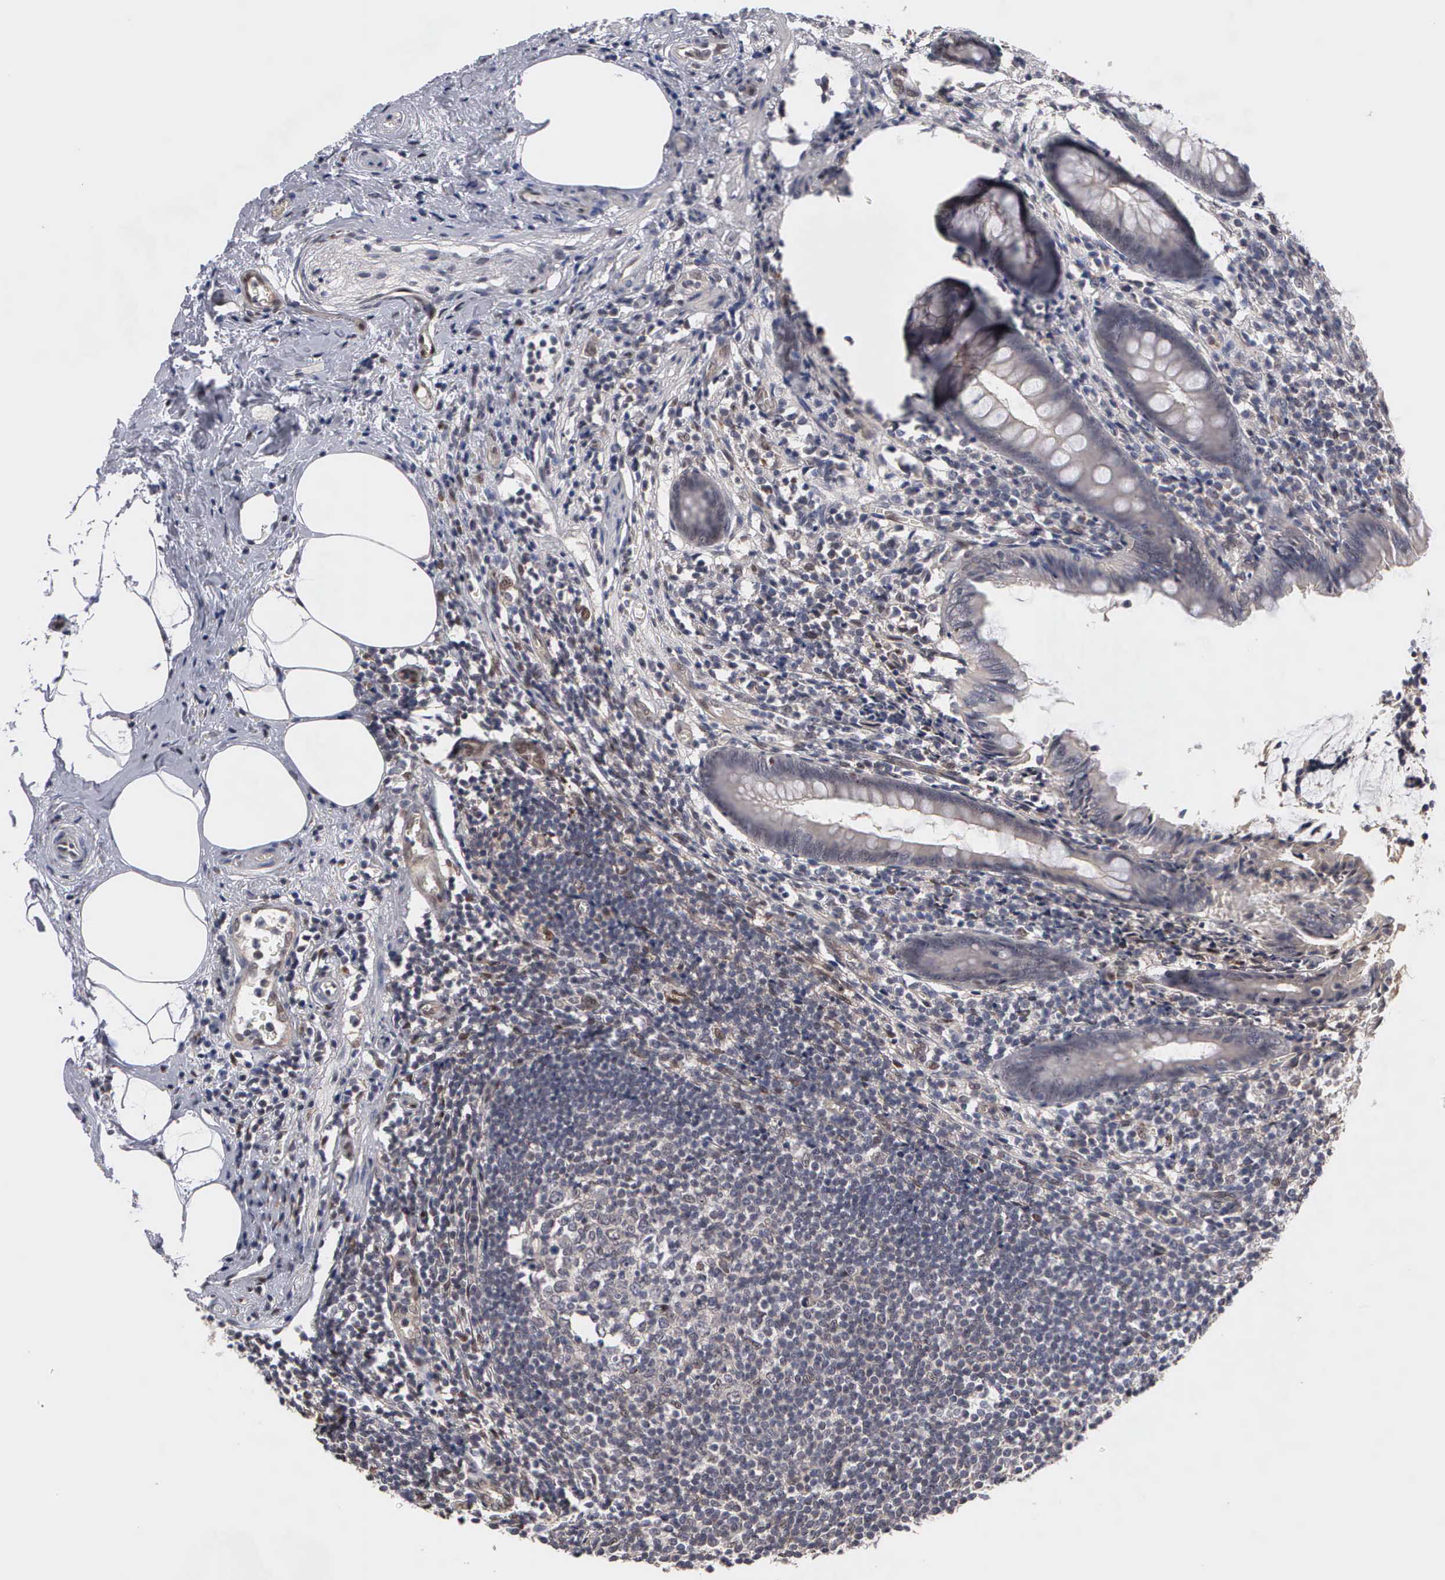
{"staining": {"intensity": "negative", "quantity": "none", "location": "none"}, "tissue": "appendix", "cell_type": "Glandular cells", "image_type": "normal", "snomed": [{"axis": "morphology", "description": "Normal tissue, NOS"}, {"axis": "topography", "description": "Appendix"}], "caption": "High magnification brightfield microscopy of normal appendix stained with DAB (3,3'-diaminobenzidine) (brown) and counterstained with hematoxylin (blue): glandular cells show no significant positivity. (Stains: DAB immunohistochemistry (IHC) with hematoxylin counter stain, Microscopy: brightfield microscopy at high magnification).", "gene": "ZBTB33", "patient": {"sex": "female", "age": 36}}